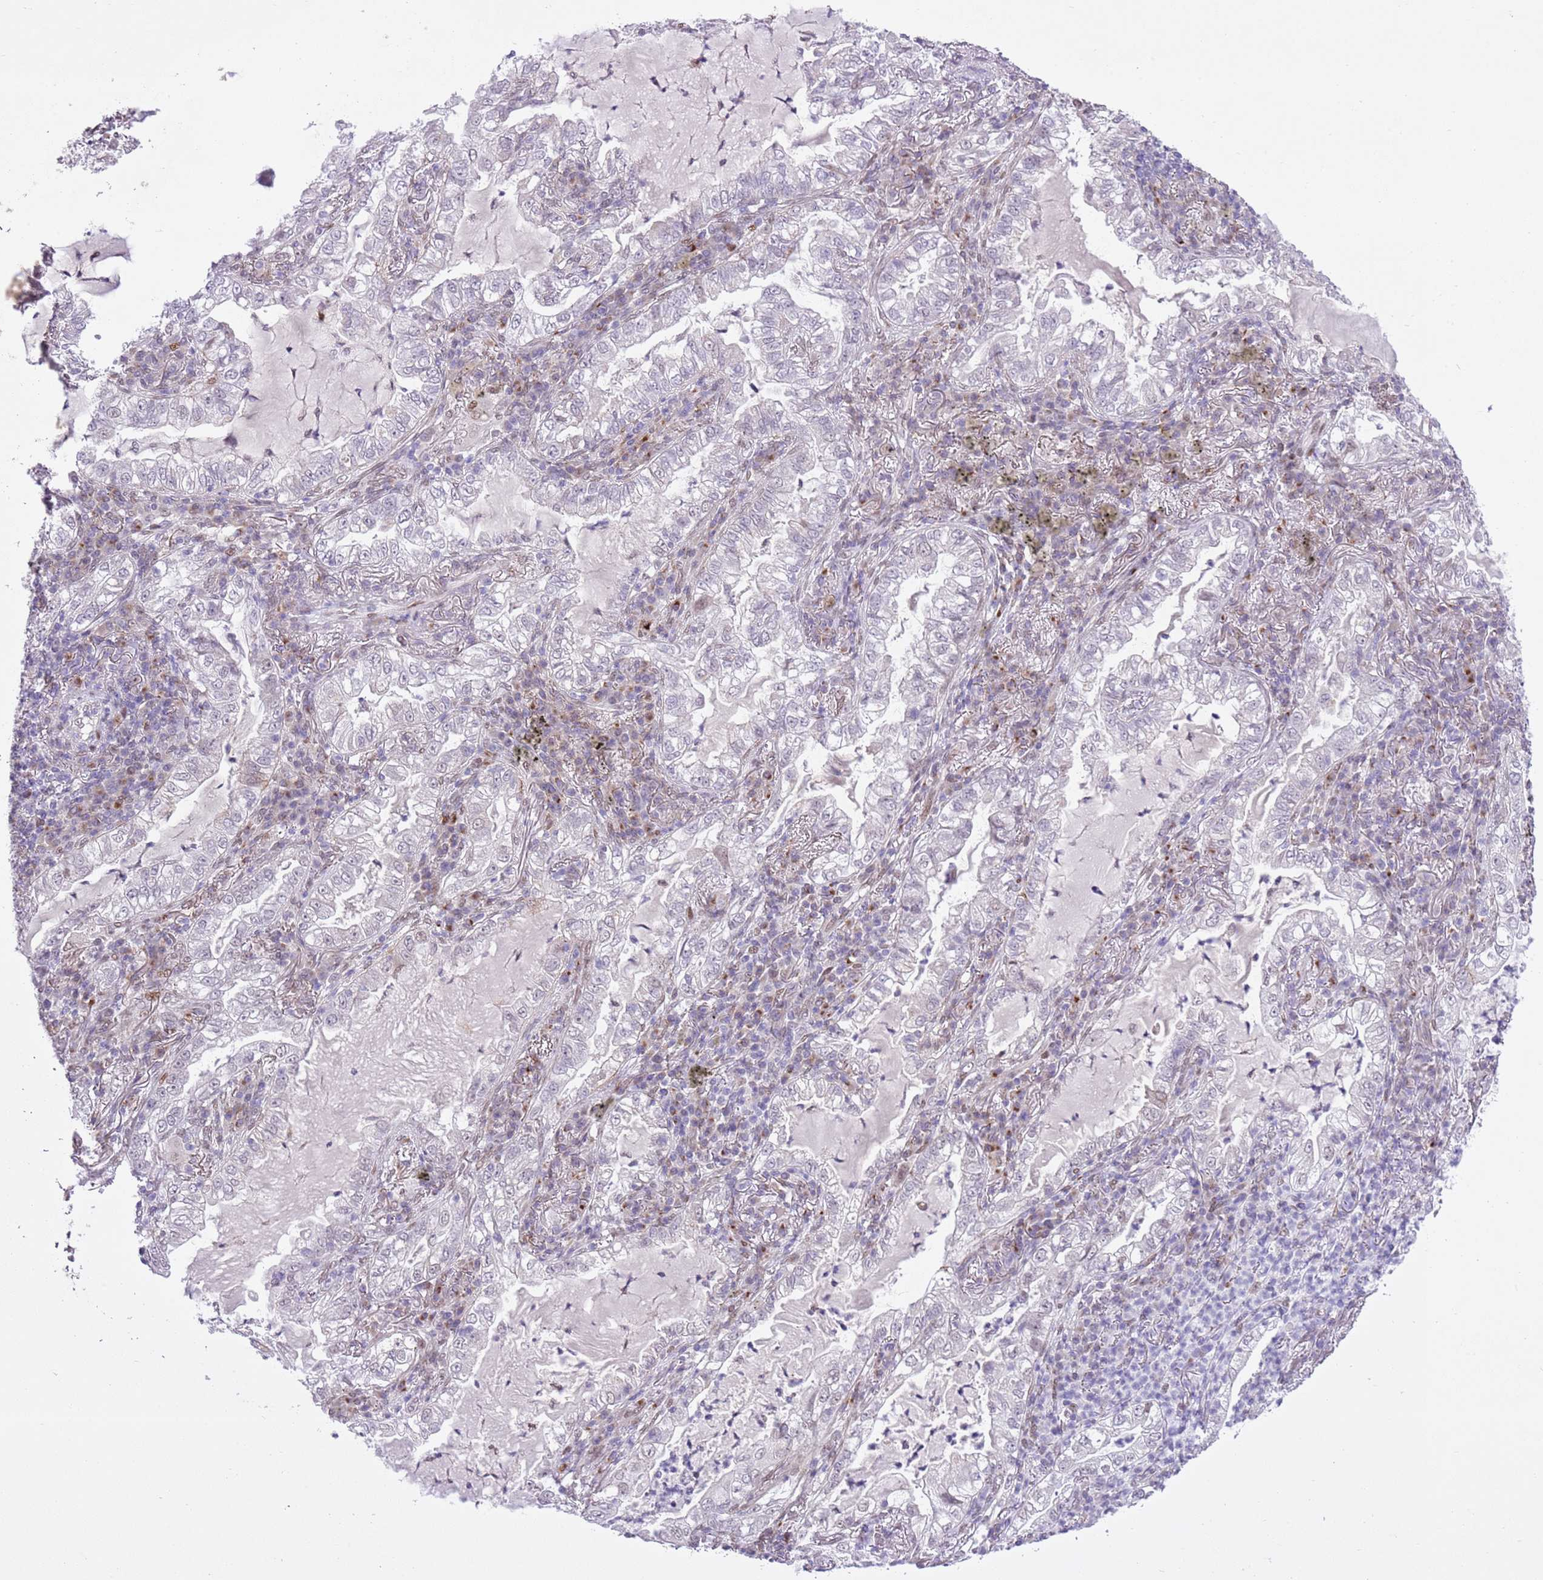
{"staining": {"intensity": "negative", "quantity": "none", "location": "none"}, "tissue": "lung cancer", "cell_type": "Tumor cells", "image_type": "cancer", "snomed": [{"axis": "morphology", "description": "Adenocarcinoma, NOS"}, {"axis": "topography", "description": "Lung"}], "caption": "This micrograph is of lung cancer (adenocarcinoma) stained with immunohistochemistry to label a protein in brown with the nuclei are counter-stained blue. There is no staining in tumor cells.", "gene": "NACC2", "patient": {"sex": "female", "age": 73}}